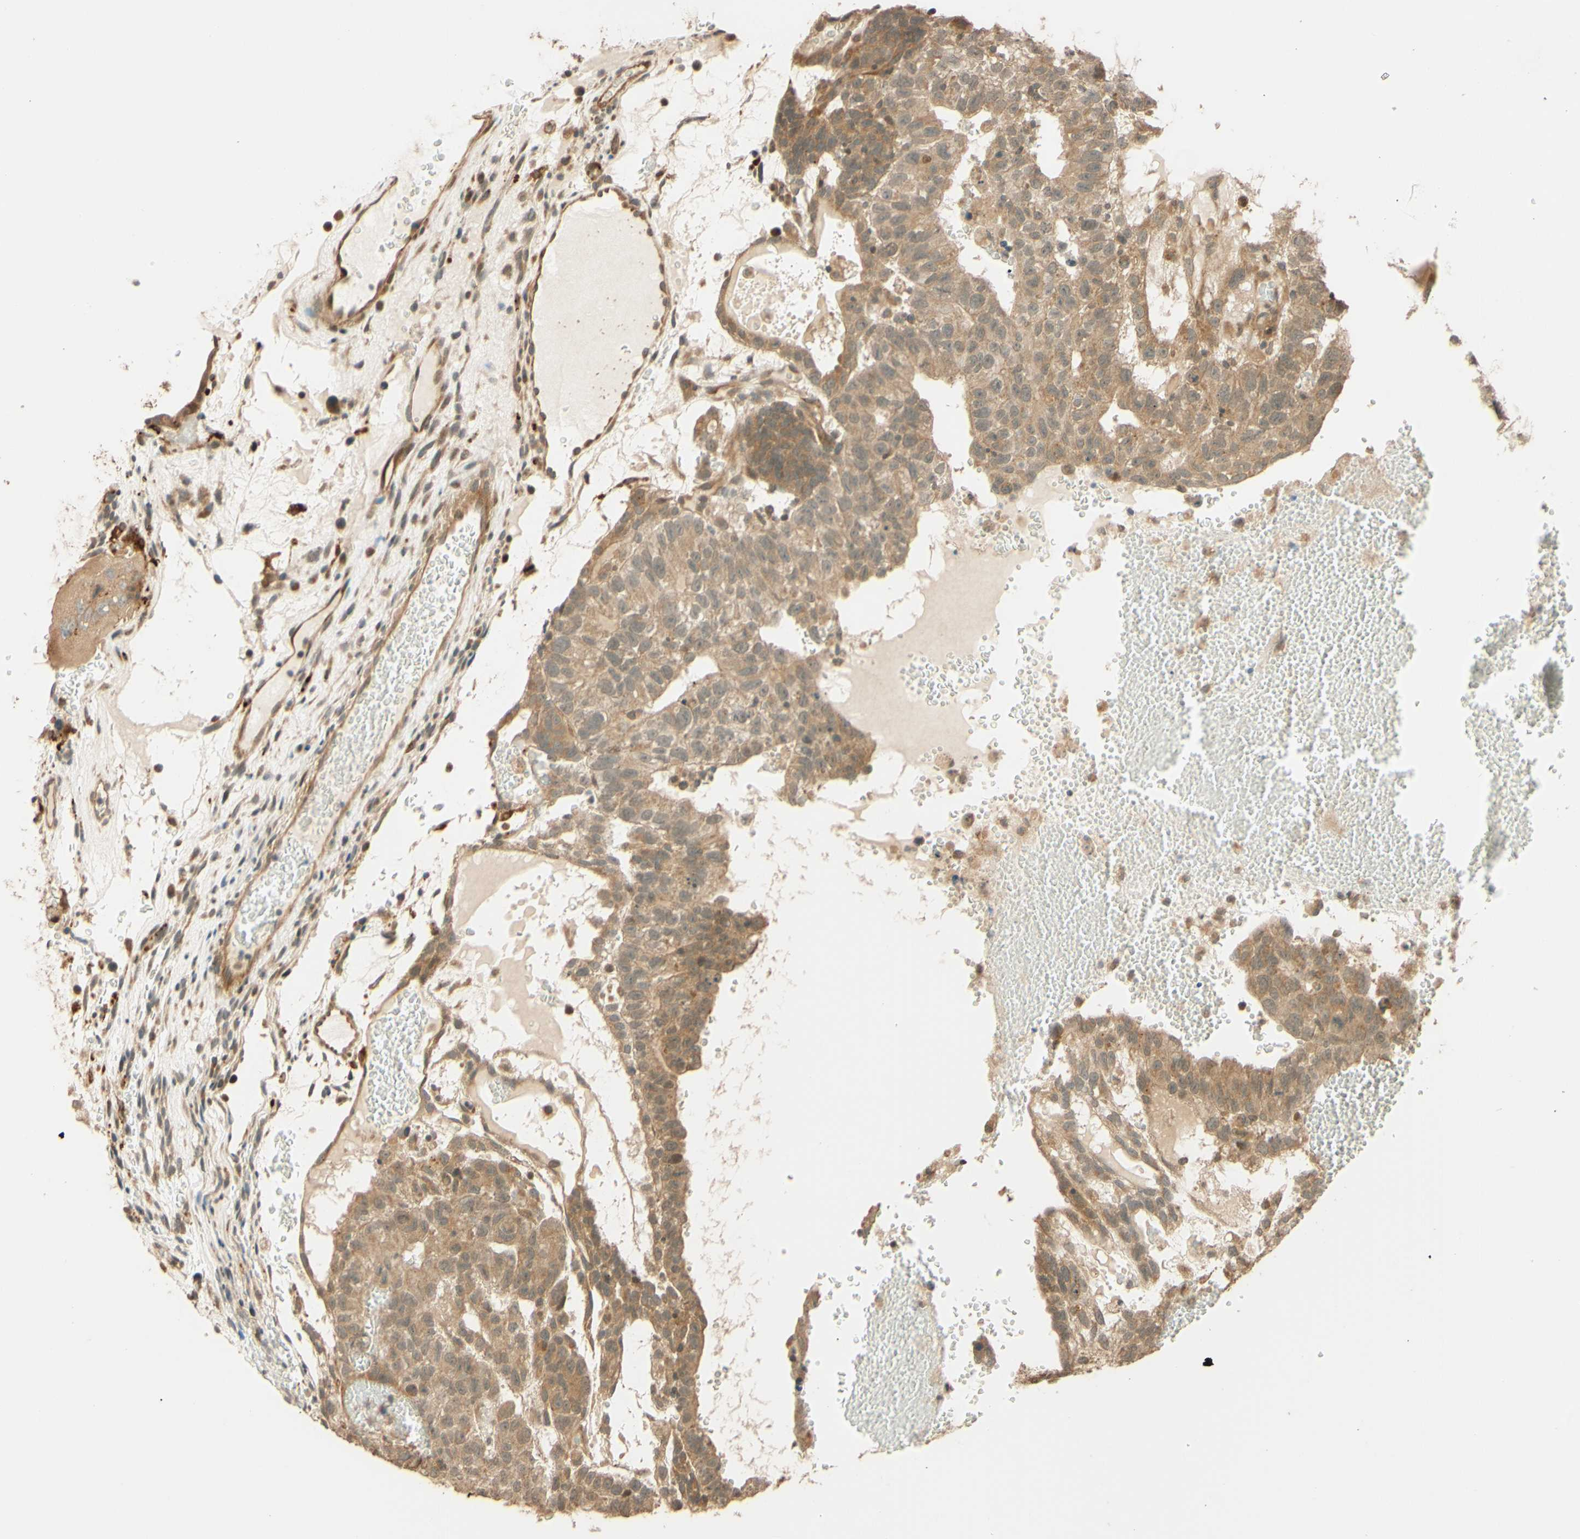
{"staining": {"intensity": "weak", "quantity": ">75%", "location": "cytoplasmic/membranous"}, "tissue": "testis cancer", "cell_type": "Tumor cells", "image_type": "cancer", "snomed": [{"axis": "morphology", "description": "Seminoma, NOS"}, {"axis": "morphology", "description": "Carcinoma, Embryonal, NOS"}, {"axis": "topography", "description": "Testis"}], "caption": "Immunohistochemistry (IHC) staining of testis cancer, which displays low levels of weak cytoplasmic/membranous positivity in approximately >75% of tumor cells indicating weak cytoplasmic/membranous protein expression. The staining was performed using DAB (brown) for protein detection and nuclei were counterstained in hematoxylin (blue).", "gene": "RNF19A", "patient": {"sex": "male", "age": 52}}